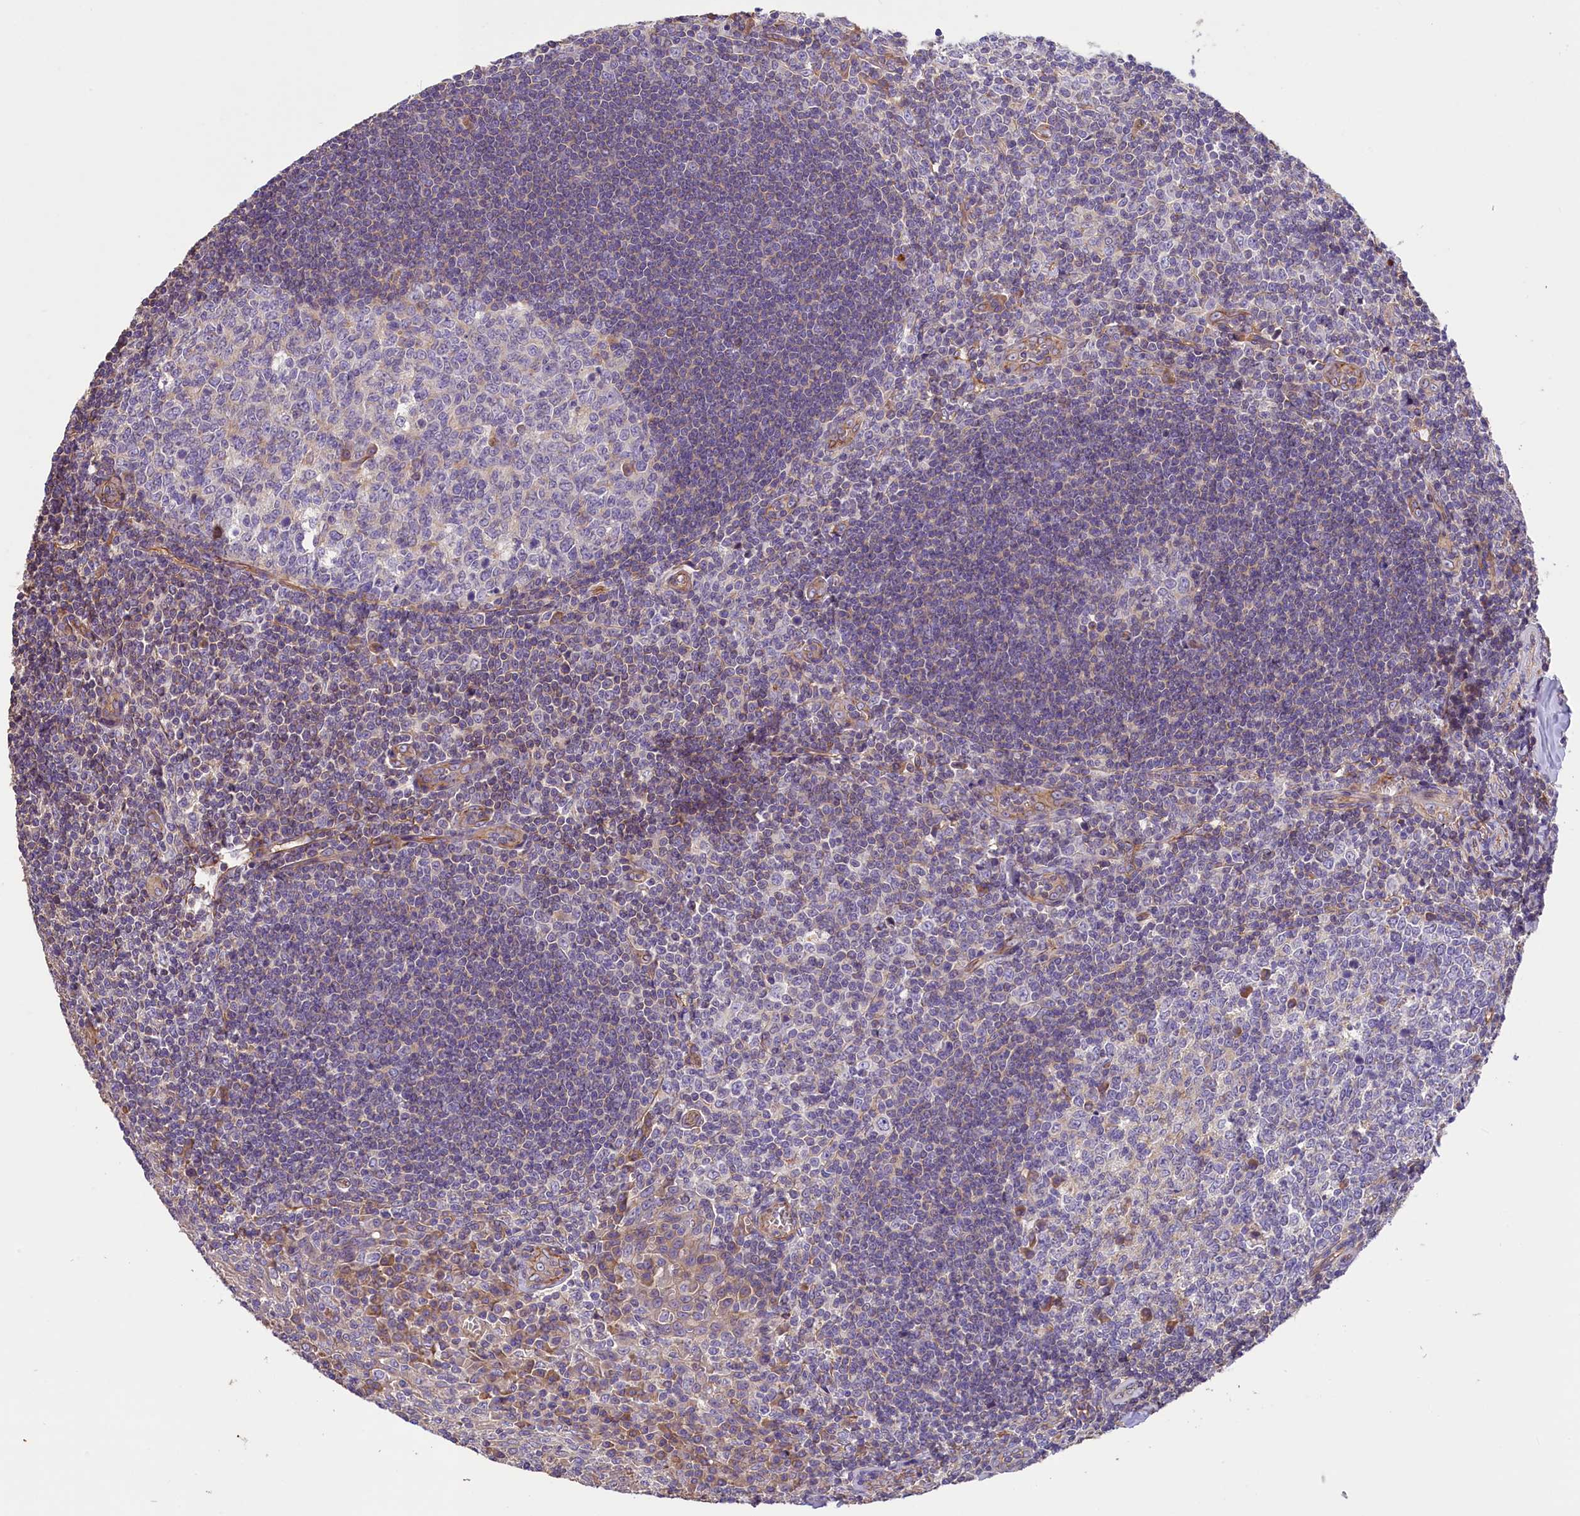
{"staining": {"intensity": "negative", "quantity": "none", "location": "none"}, "tissue": "tonsil", "cell_type": "Germinal center cells", "image_type": "normal", "snomed": [{"axis": "morphology", "description": "Normal tissue, NOS"}, {"axis": "topography", "description": "Tonsil"}], "caption": "Immunohistochemical staining of normal tonsil reveals no significant staining in germinal center cells.", "gene": "ERMARD", "patient": {"sex": "male", "age": 27}}